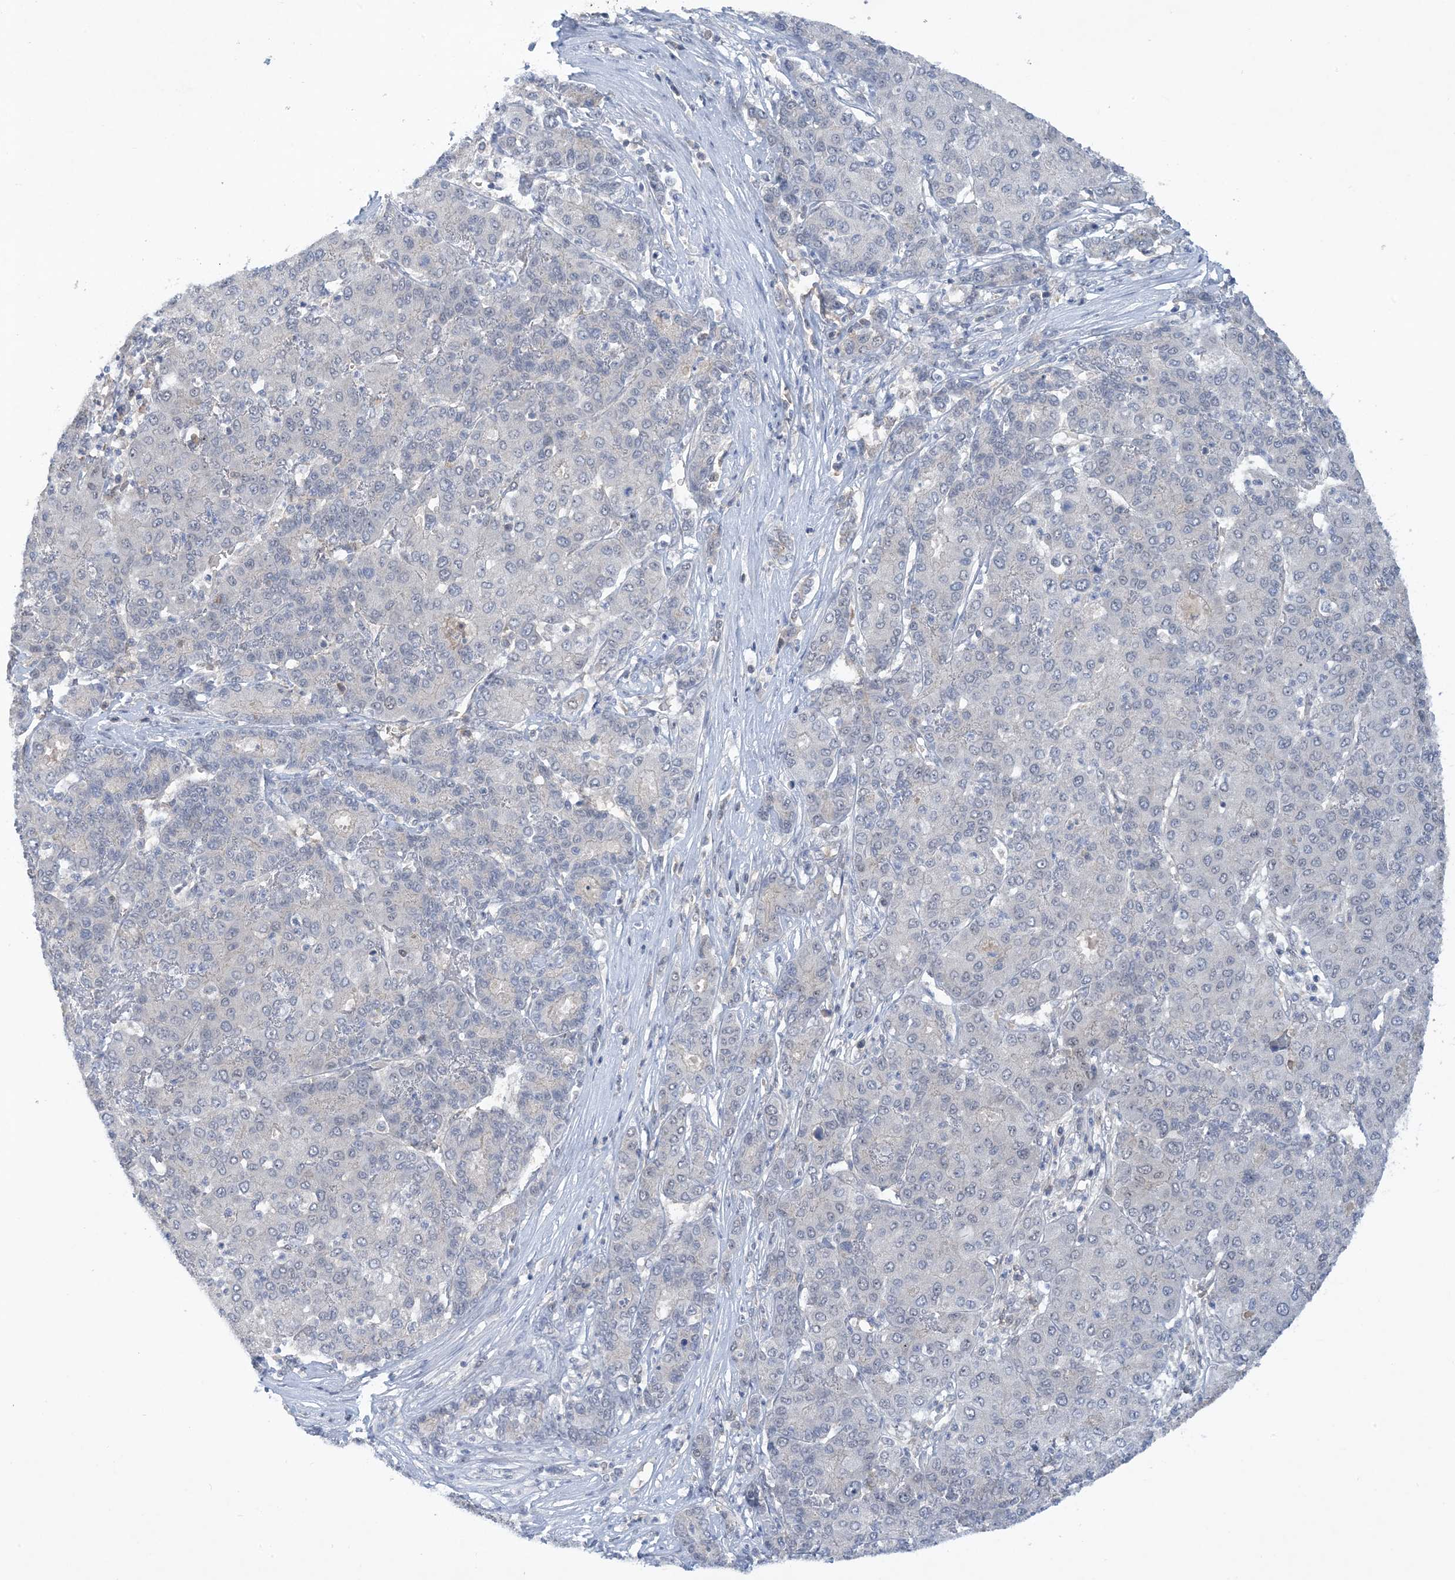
{"staining": {"intensity": "negative", "quantity": "none", "location": "none"}, "tissue": "liver cancer", "cell_type": "Tumor cells", "image_type": "cancer", "snomed": [{"axis": "morphology", "description": "Carcinoma, Hepatocellular, NOS"}, {"axis": "topography", "description": "Liver"}], "caption": "This is an immunohistochemistry (IHC) histopathology image of liver cancer. There is no expression in tumor cells.", "gene": "UBE2E1", "patient": {"sex": "male", "age": 65}}